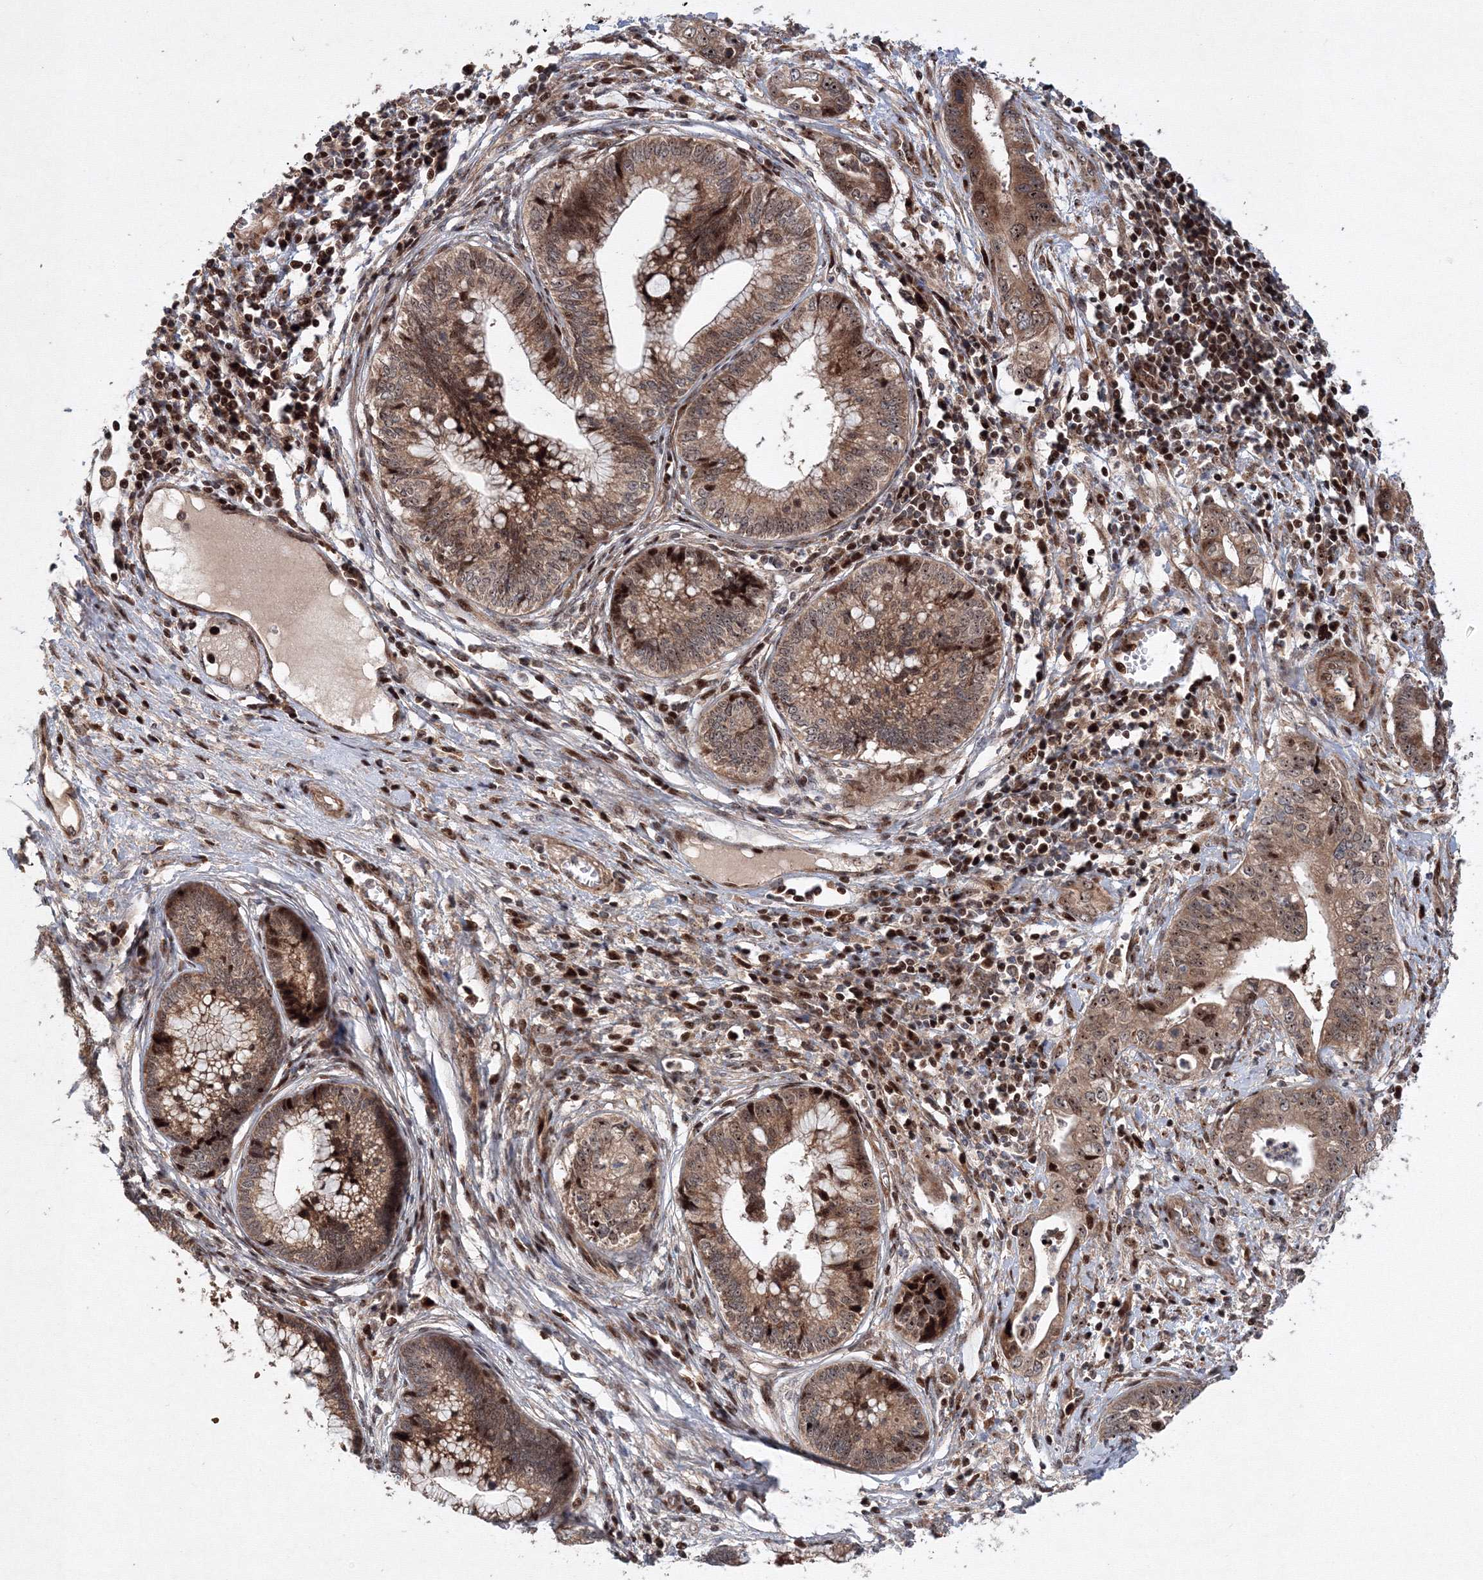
{"staining": {"intensity": "moderate", "quantity": ">75%", "location": "cytoplasmic/membranous,nuclear"}, "tissue": "cervical cancer", "cell_type": "Tumor cells", "image_type": "cancer", "snomed": [{"axis": "morphology", "description": "Adenocarcinoma, NOS"}, {"axis": "topography", "description": "Cervix"}], "caption": "A medium amount of moderate cytoplasmic/membranous and nuclear positivity is seen in about >75% of tumor cells in cervical adenocarcinoma tissue.", "gene": "ANKAR", "patient": {"sex": "female", "age": 44}}